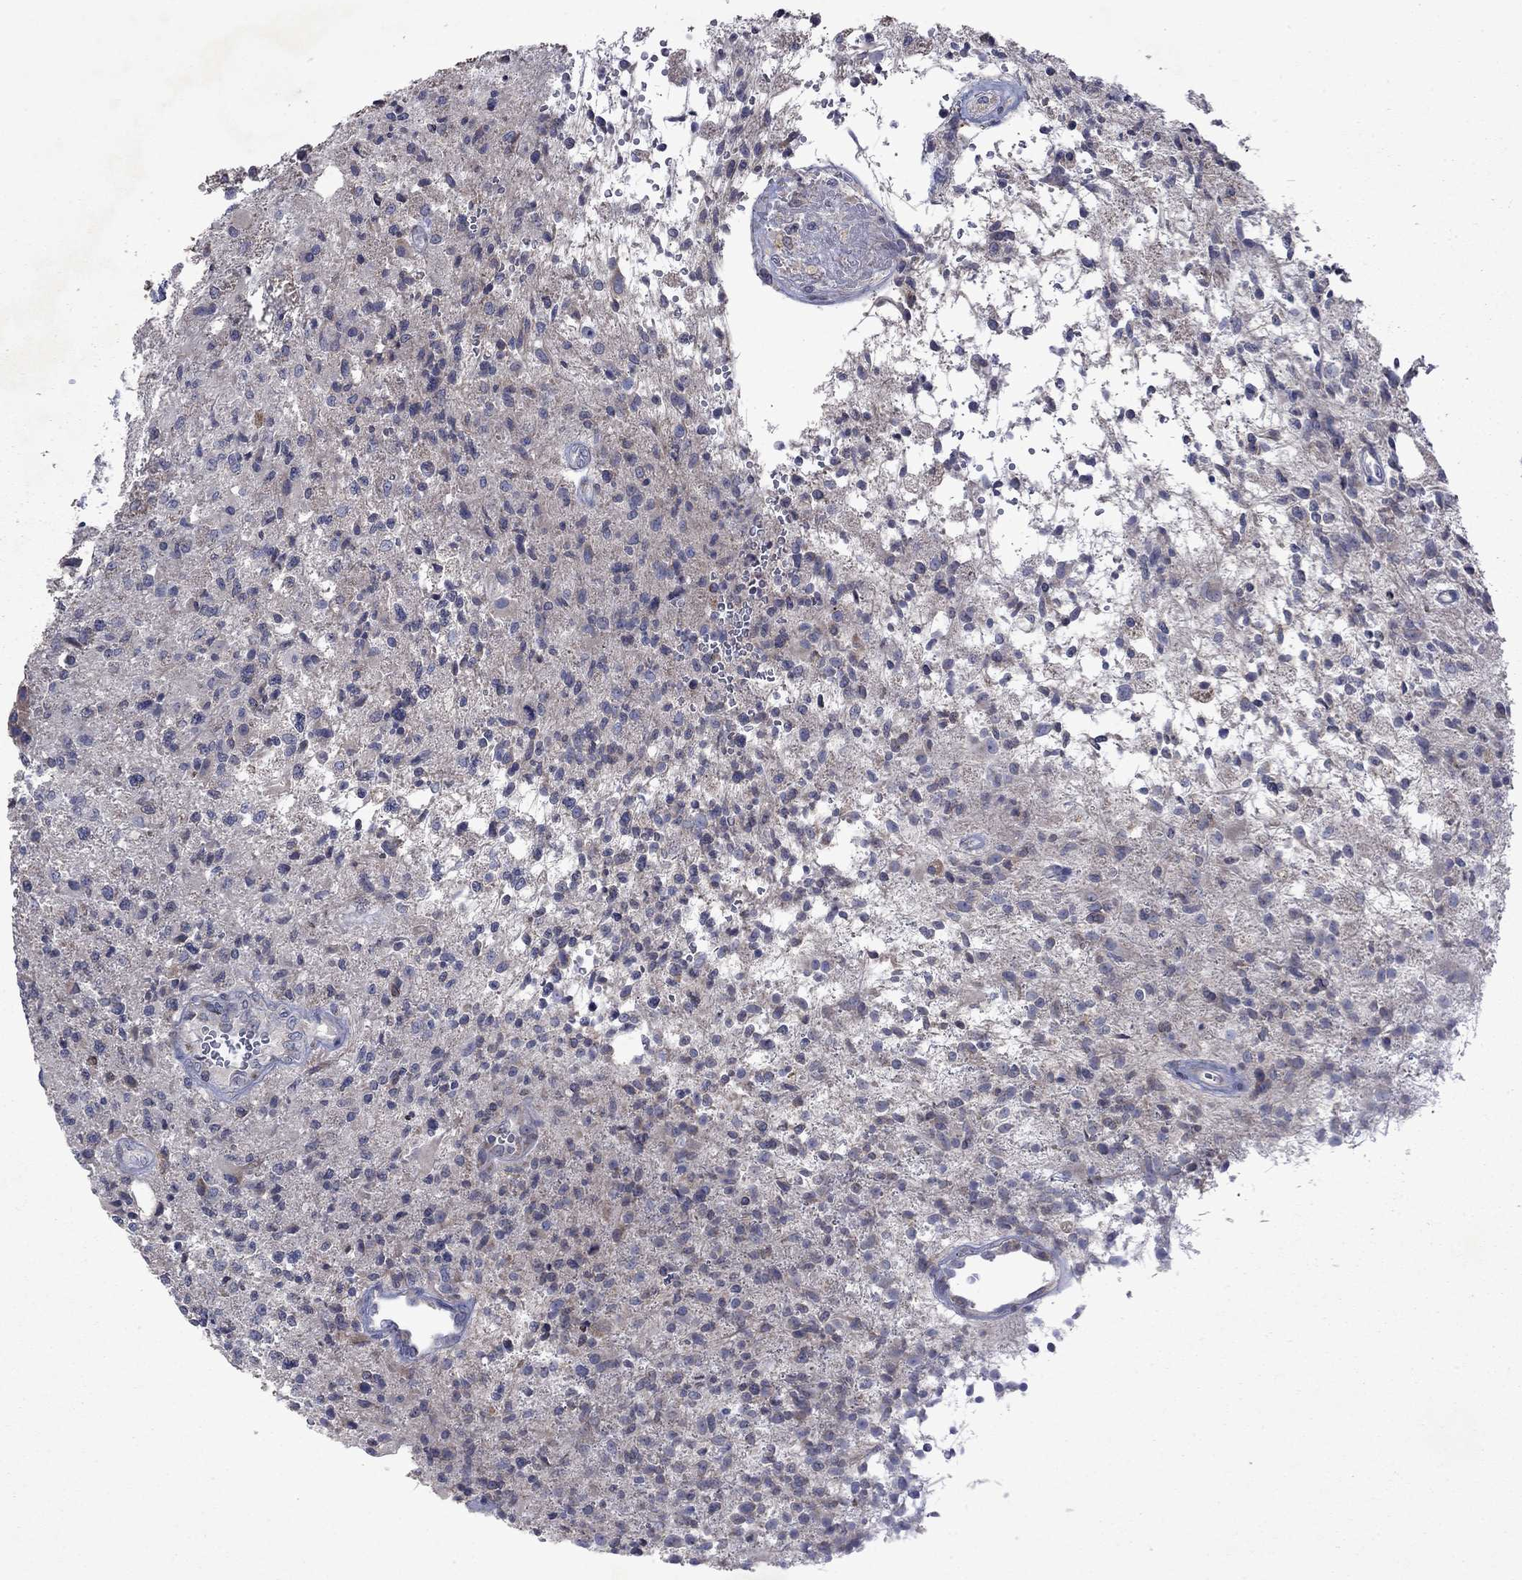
{"staining": {"intensity": "negative", "quantity": "none", "location": "none"}, "tissue": "glioma", "cell_type": "Tumor cells", "image_type": "cancer", "snomed": [{"axis": "morphology", "description": "Glioma, malignant, High grade"}, {"axis": "topography", "description": "Brain"}], "caption": "Tumor cells are negative for protein expression in human glioma.", "gene": "TMEM97", "patient": {"sex": "male", "age": 56}}